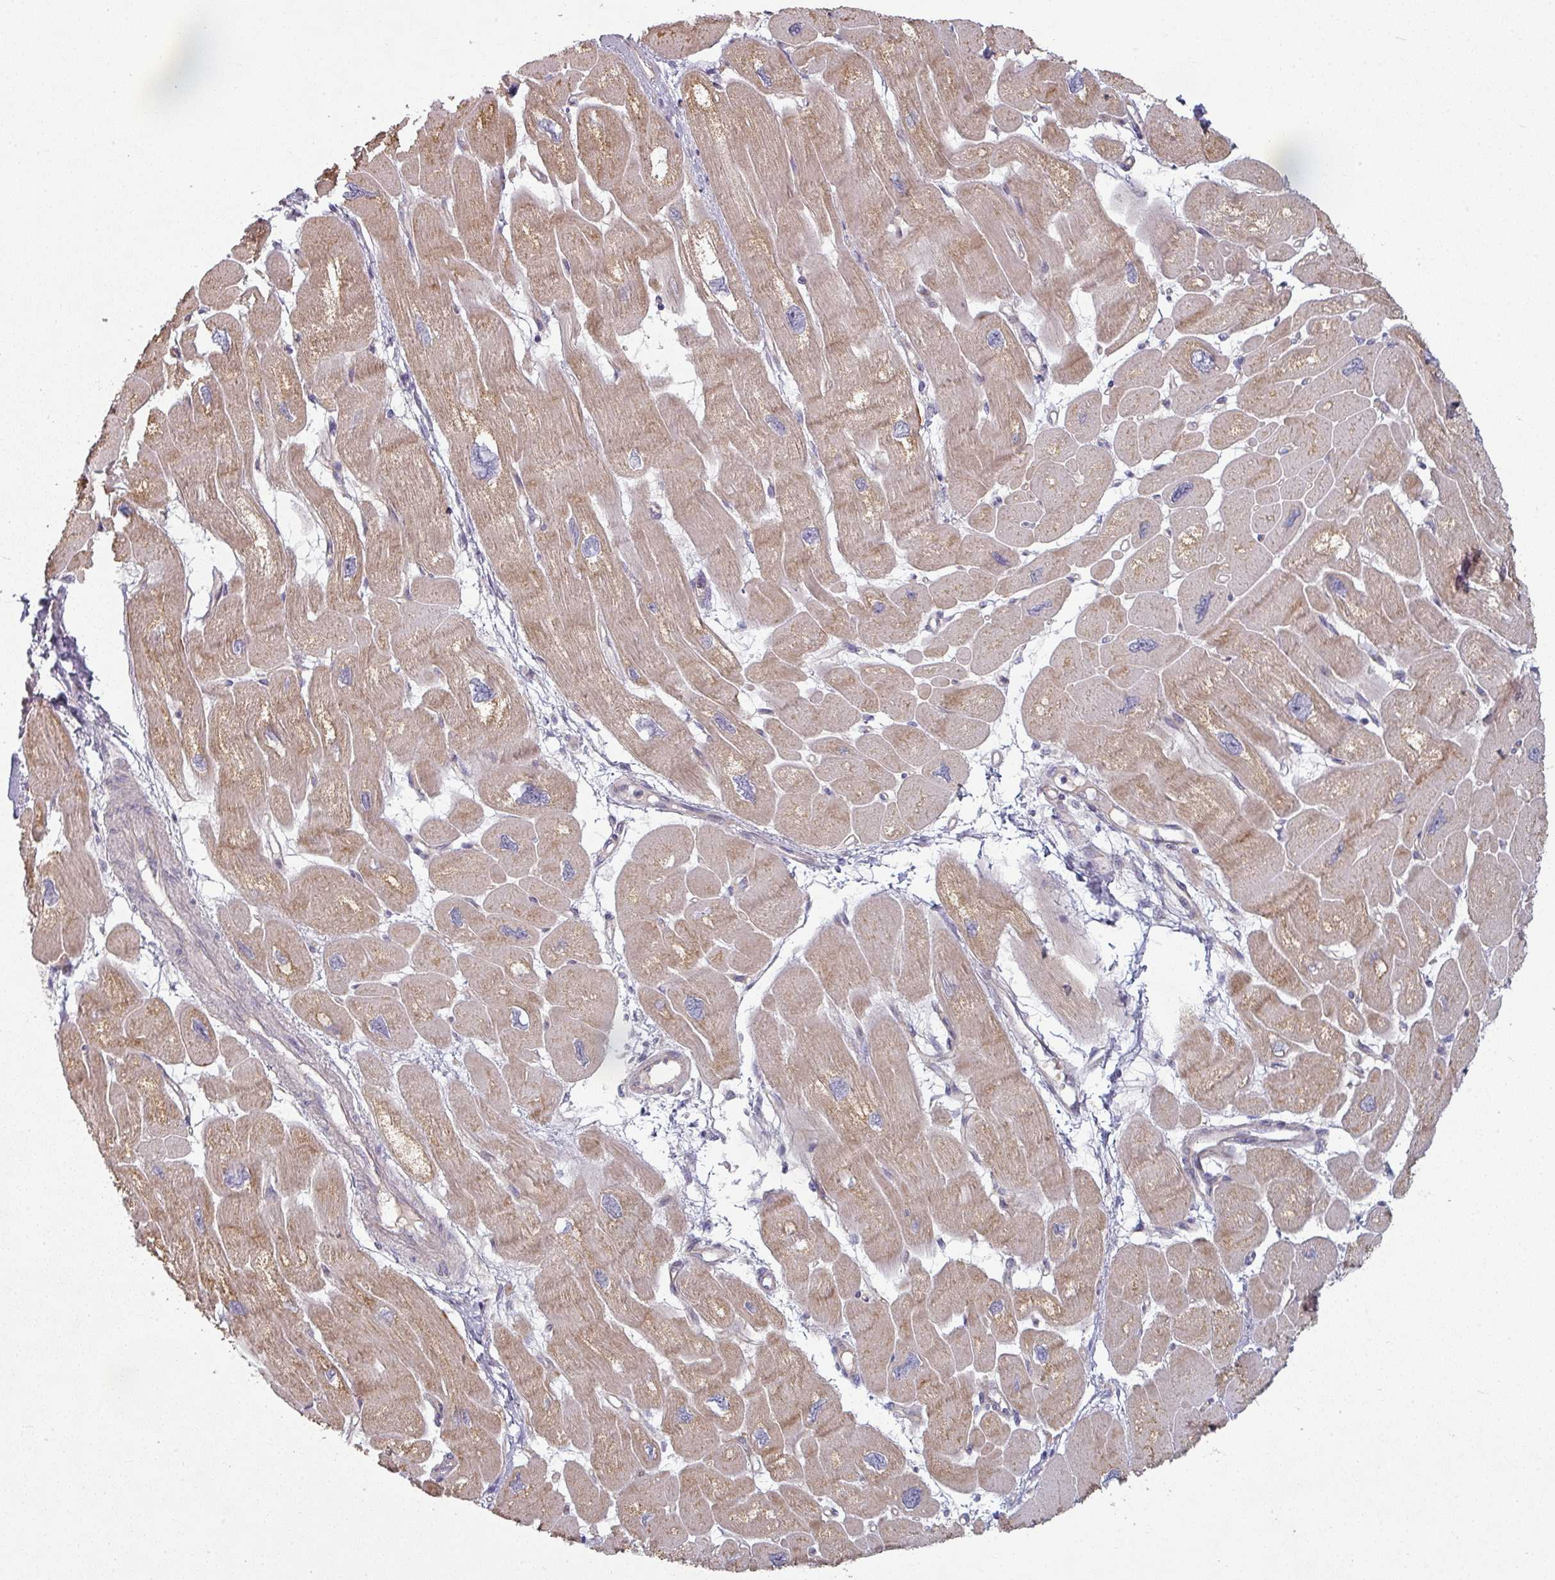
{"staining": {"intensity": "moderate", "quantity": ">75%", "location": "cytoplasmic/membranous"}, "tissue": "heart muscle", "cell_type": "Cardiomyocytes", "image_type": "normal", "snomed": [{"axis": "morphology", "description": "Normal tissue, NOS"}, {"axis": "topography", "description": "Heart"}], "caption": "Immunohistochemistry of normal heart muscle exhibits medium levels of moderate cytoplasmic/membranous staining in about >75% of cardiomyocytes.", "gene": "PLEKHJ1", "patient": {"sex": "male", "age": 42}}